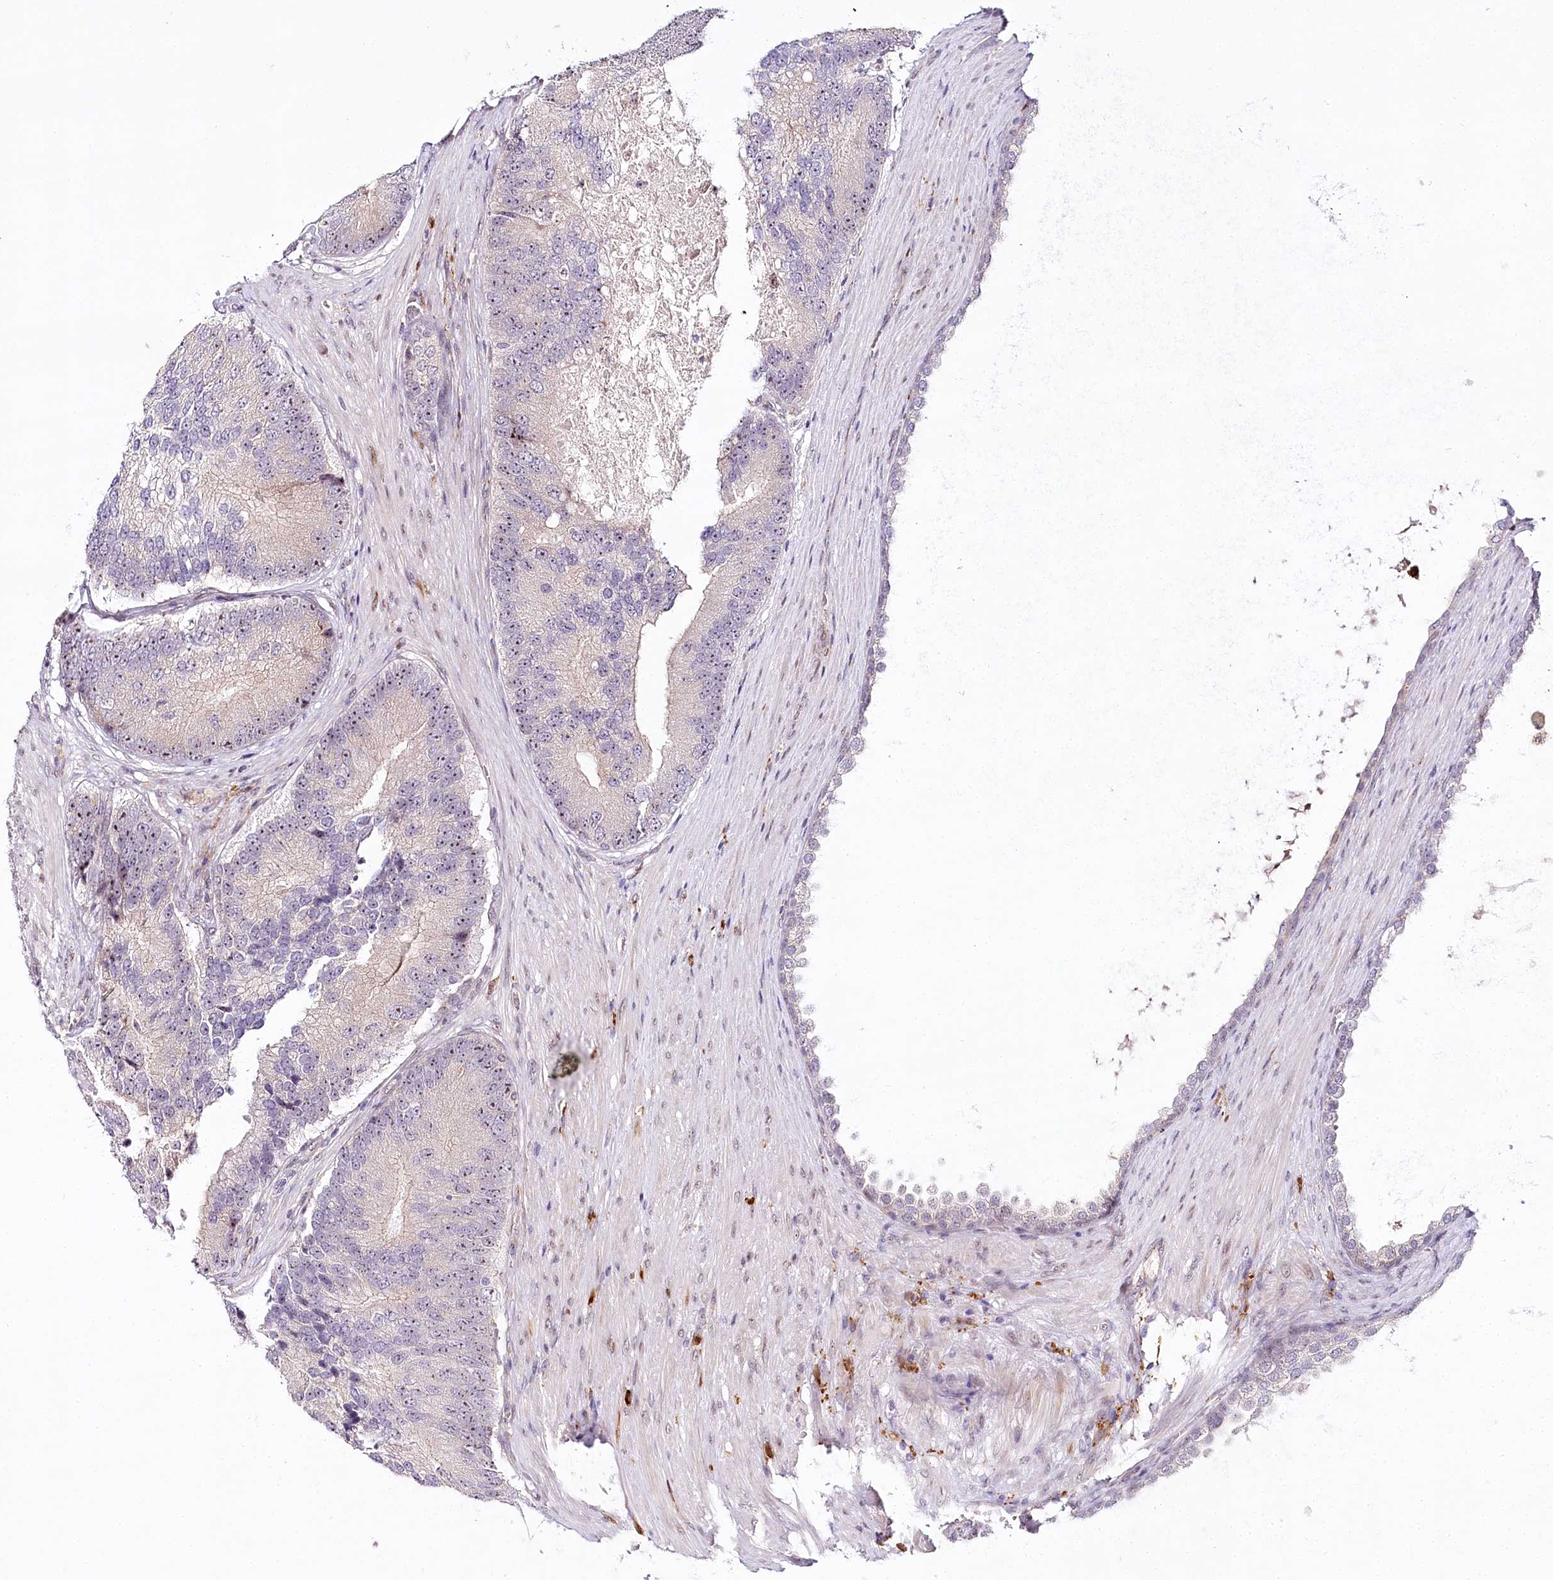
{"staining": {"intensity": "weak", "quantity": "<25%", "location": "nuclear"}, "tissue": "prostate cancer", "cell_type": "Tumor cells", "image_type": "cancer", "snomed": [{"axis": "morphology", "description": "Adenocarcinoma, High grade"}, {"axis": "topography", "description": "Prostate"}], "caption": "This is an immunohistochemistry micrograph of human adenocarcinoma (high-grade) (prostate). There is no positivity in tumor cells.", "gene": "WDR36", "patient": {"sex": "male", "age": 70}}